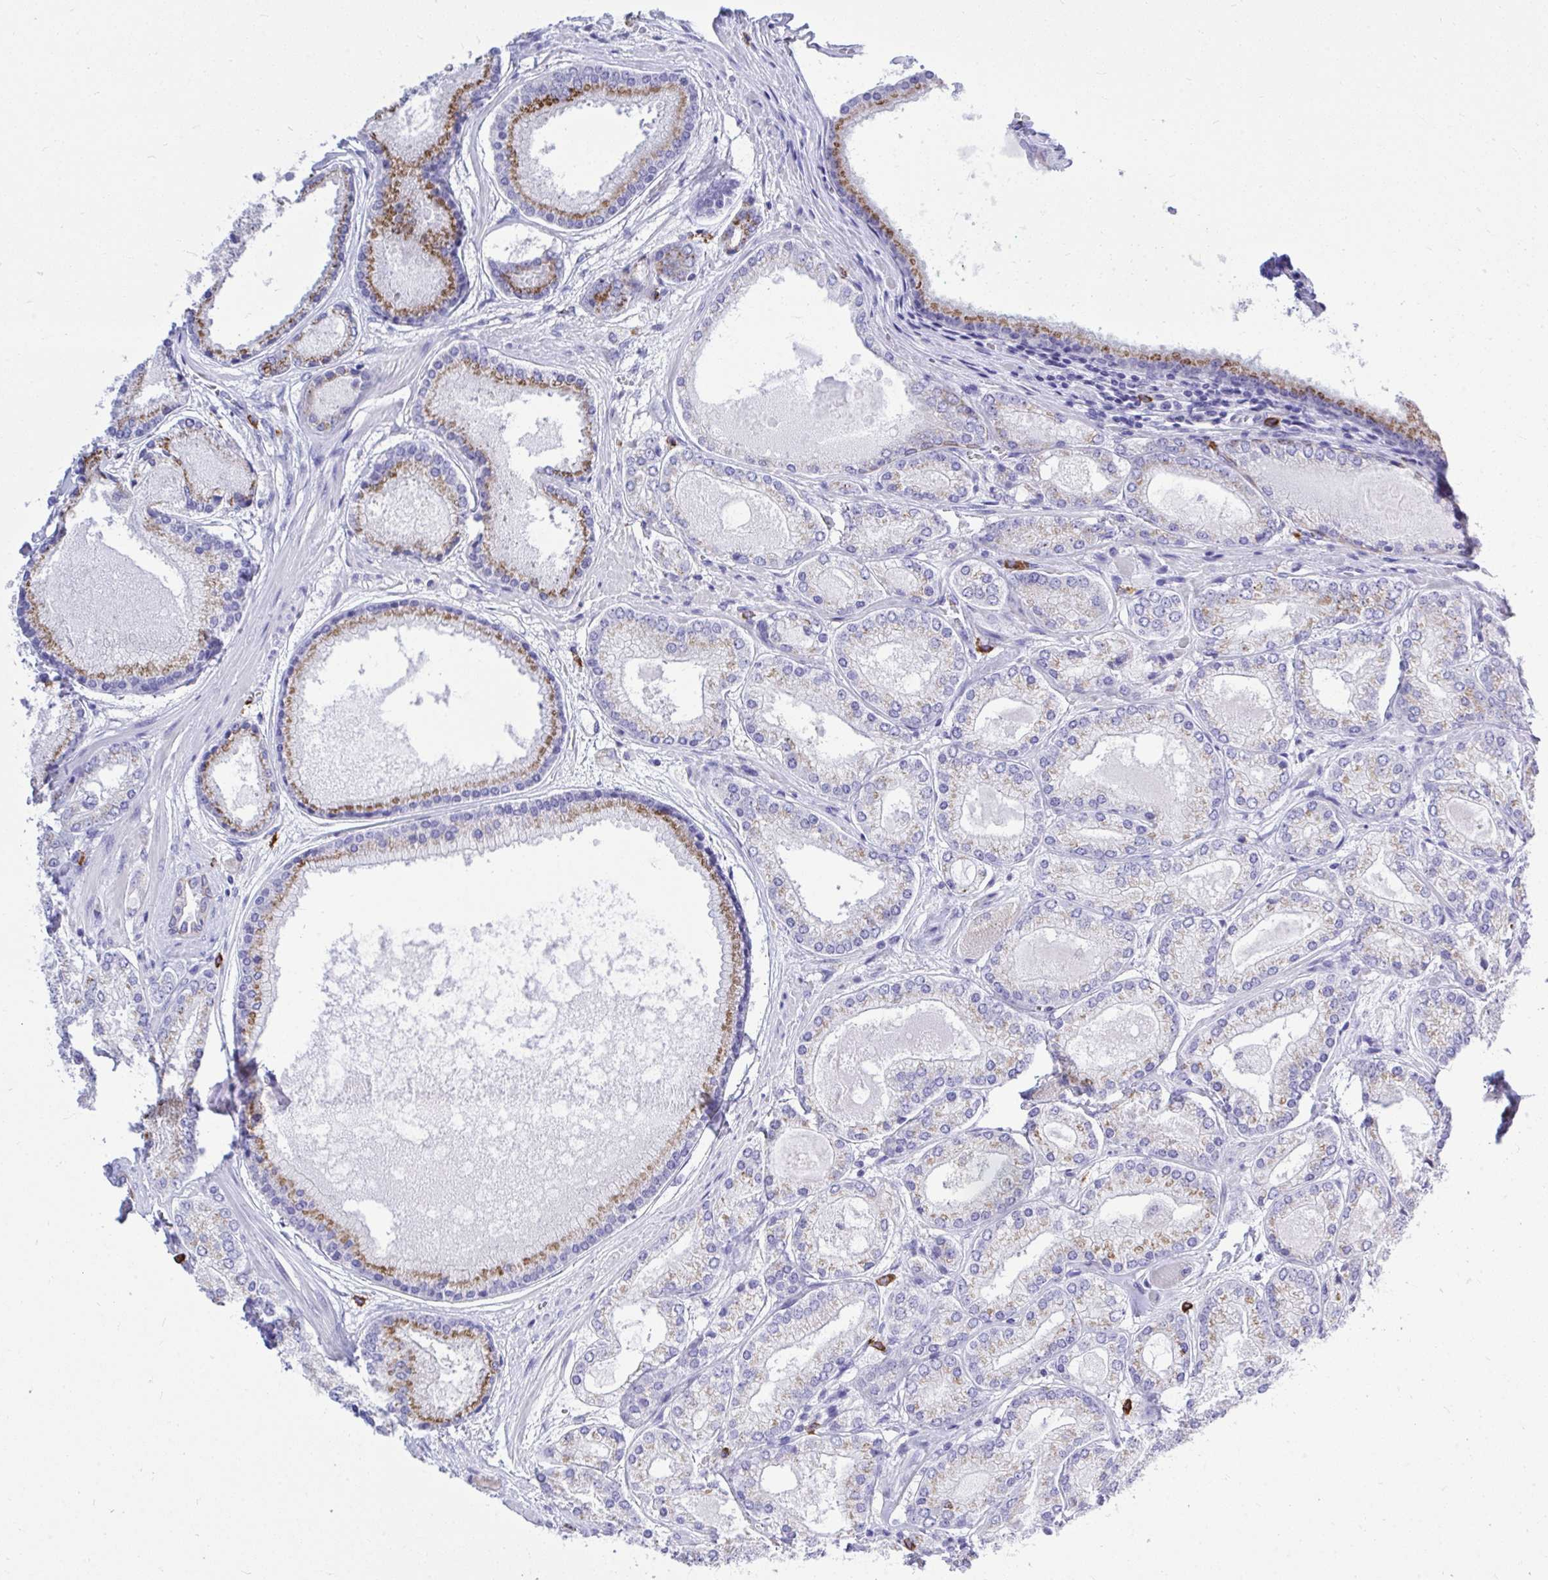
{"staining": {"intensity": "moderate", "quantity": "<25%", "location": "cytoplasmic/membranous"}, "tissue": "prostate cancer", "cell_type": "Tumor cells", "image_type": "cancer", "snomed": [{"axis": "morphology", "description": "Adenocarcinoma, High grade"}, {"axis": "topography", "description": "Prostate"}], "caption": "This is an image of IHC staining of high-grade adenocarcinoma (prostate), which shows moderate positivity in the cytoplasmic/membranous of tumor cells.", "gene": "PSD", "patient": {"sex": "male", "age": 67}}